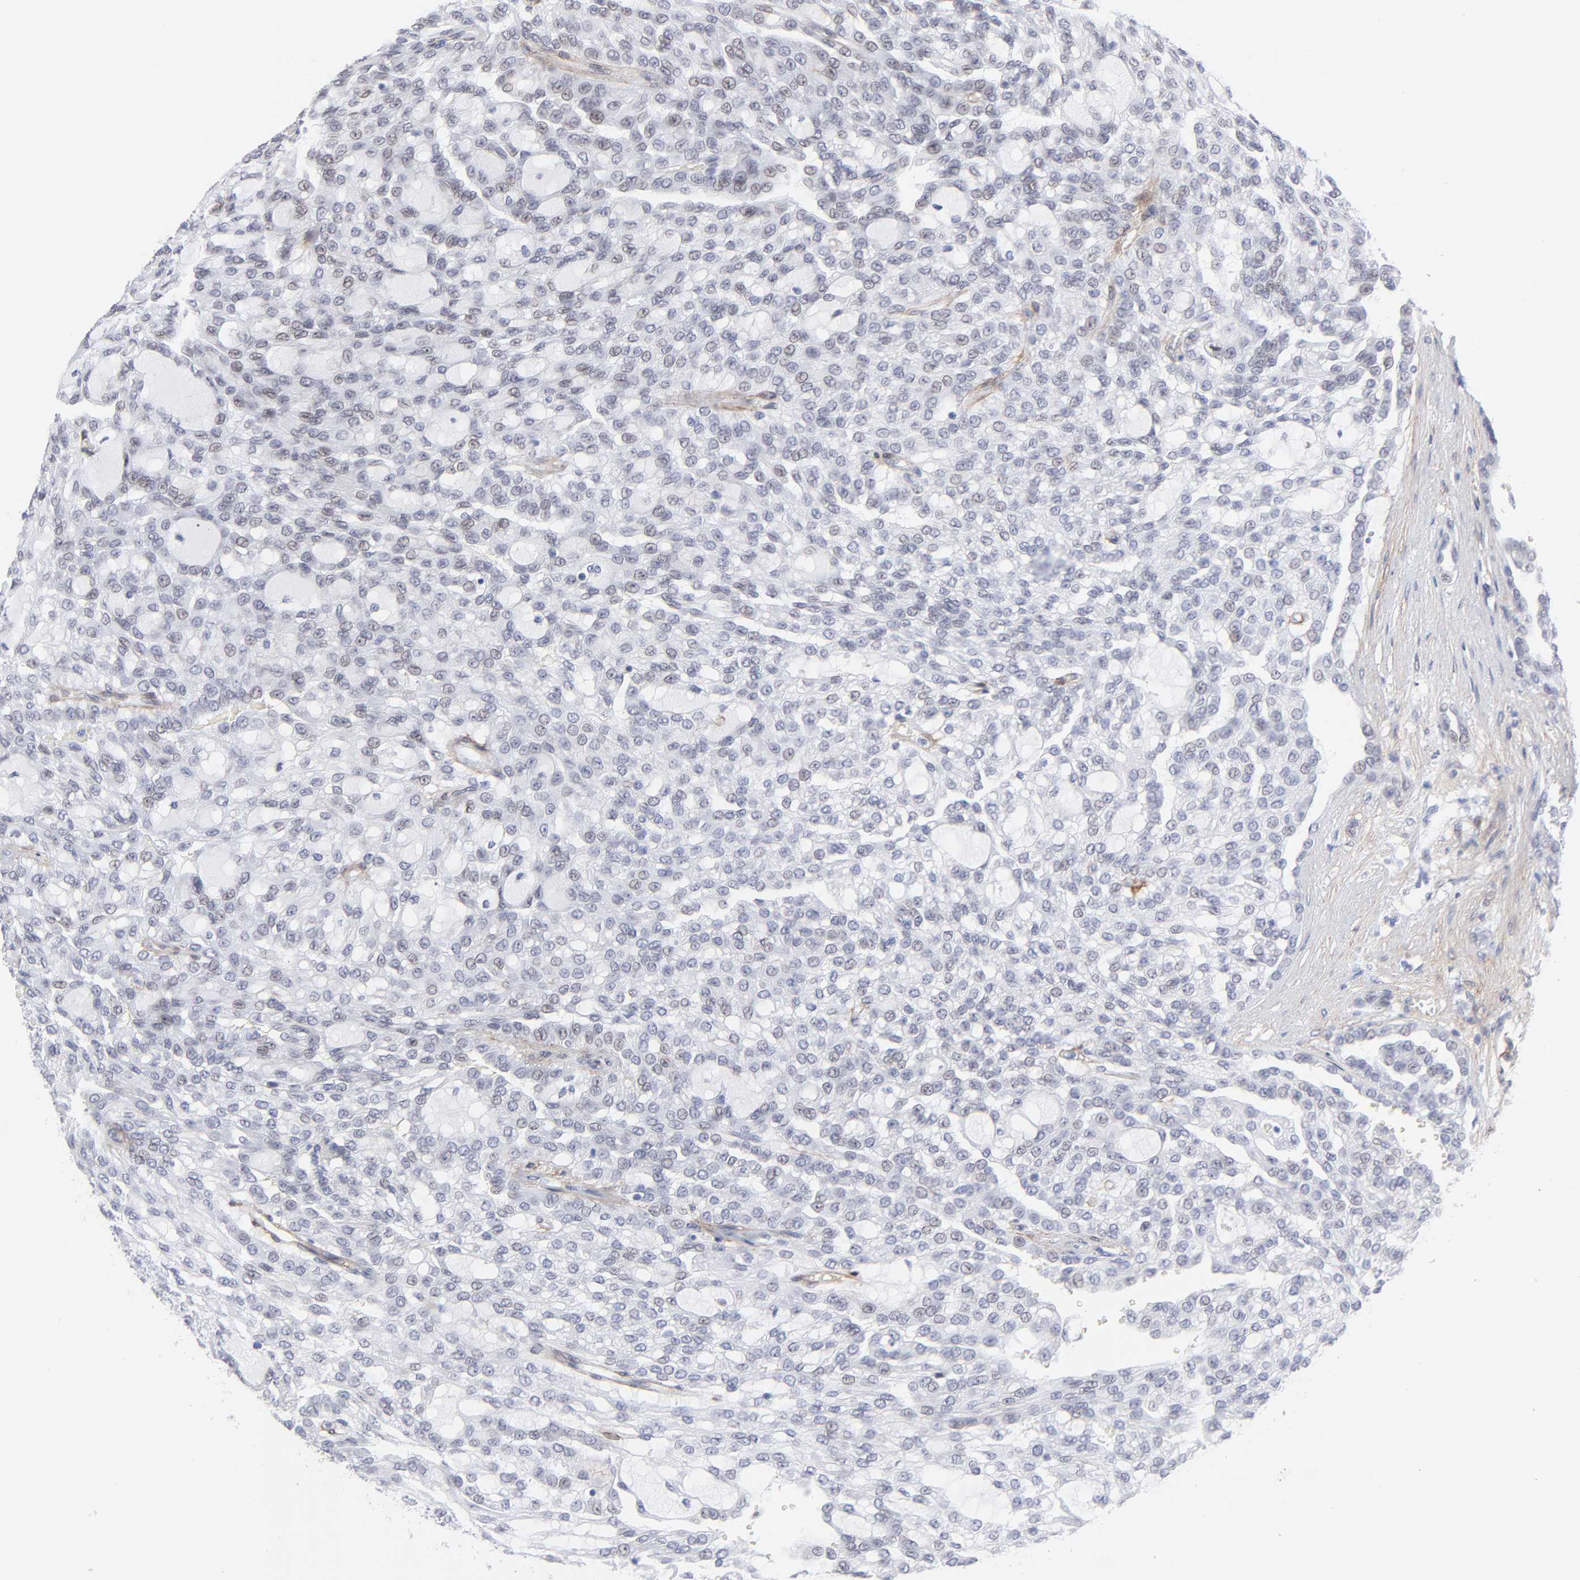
{"staining": {"intensity": "negative", "quantity": "none", "location": "none"}, "tissue": "renal cancer", "cell_type": "Tumor cells", "image_type": "cancer", "snomed": [{"axis": "morphology", "description": "Adenocarcinoma, NOS"}, {"axis": "topography", "description": "Kidney"}], "caption": "Micrograph shows no significant protein expression in tumor cells of renal cancer (adenocarcinoma).", "gene": "PDGFRB", "patient": {"sex": "male", "age": 63}}